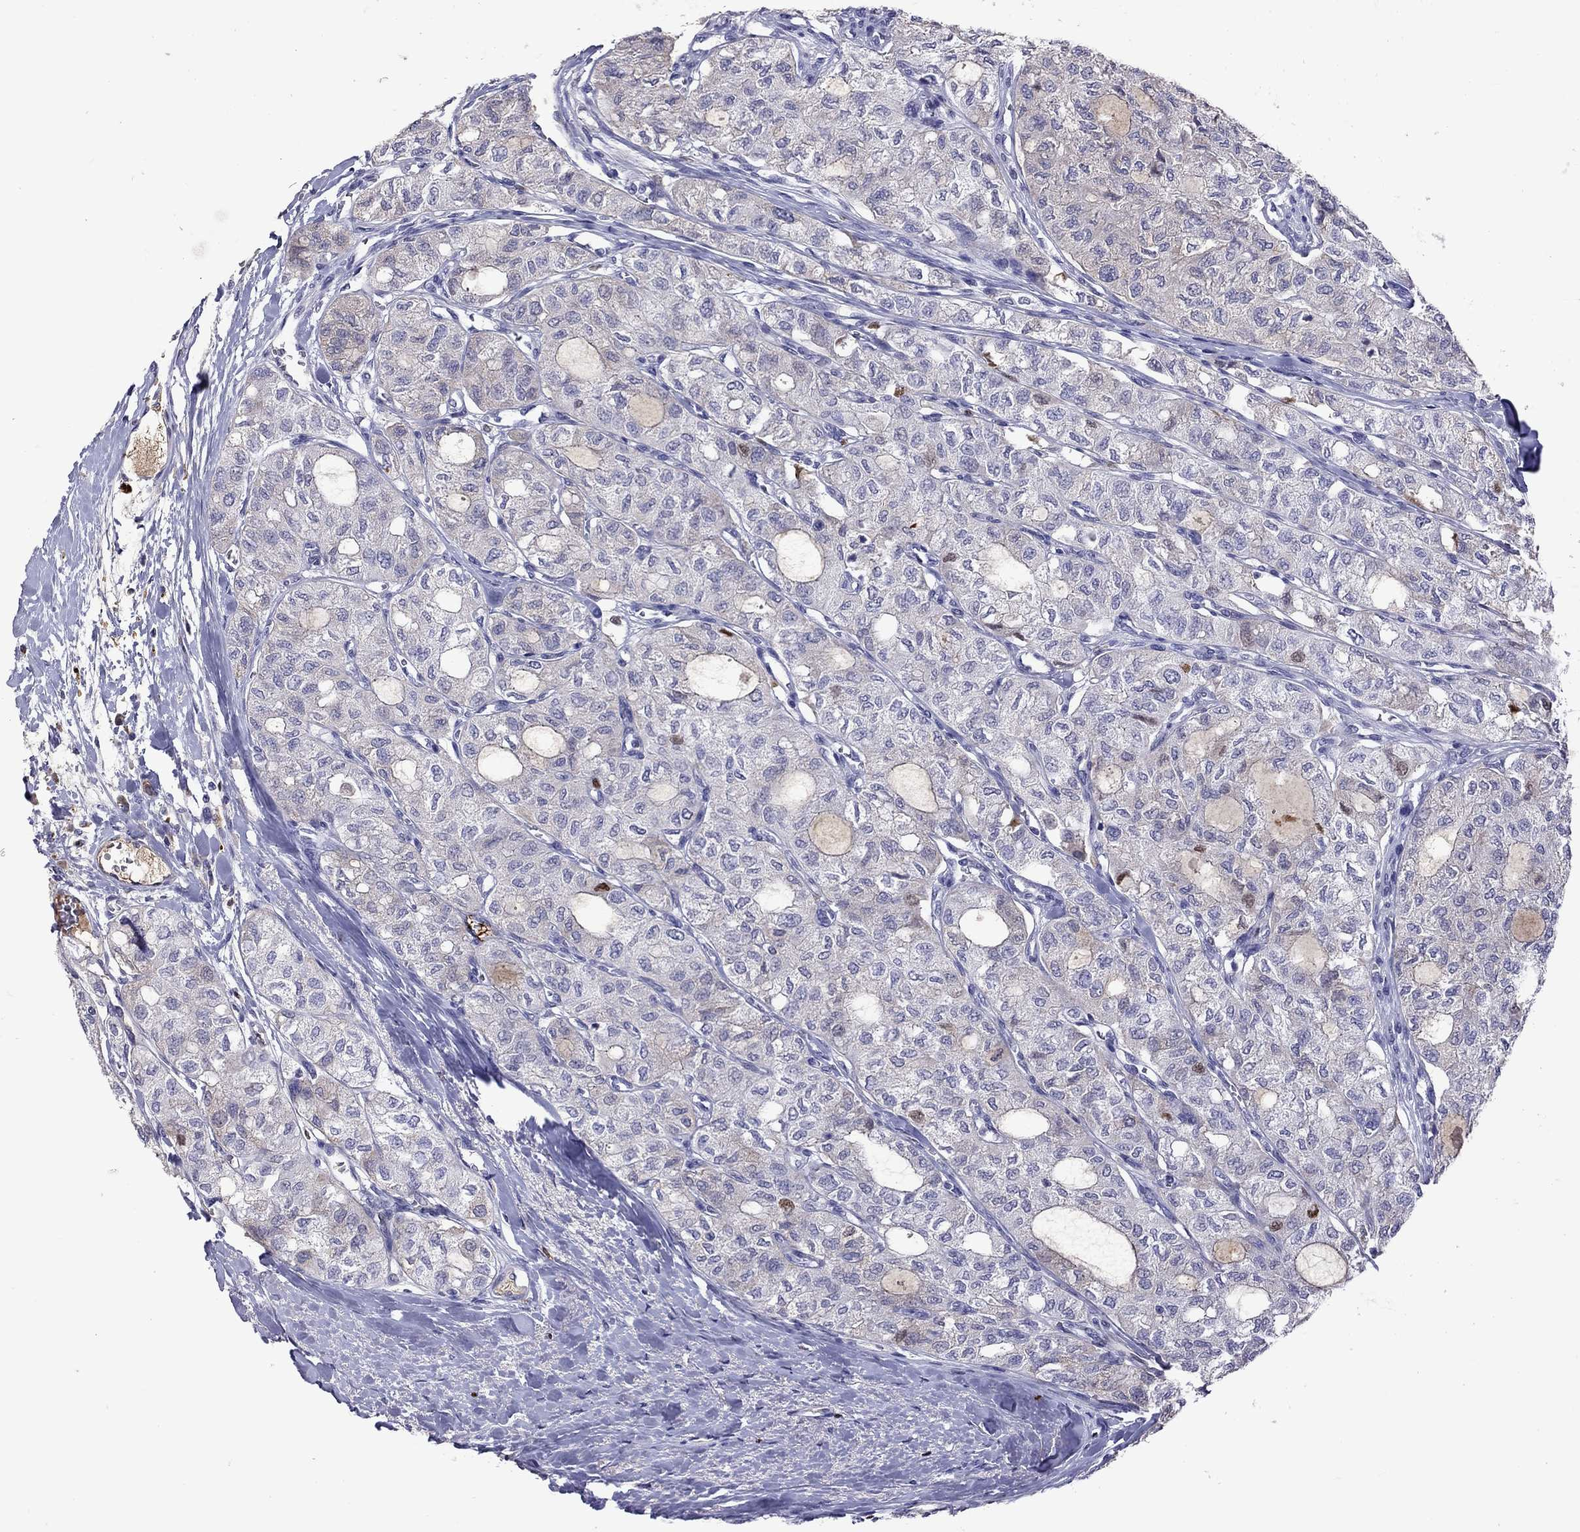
{"staining": {"intensity": "negative", "quantity": "none", "location": "none"}, "tissue": "thyroid cancer", "cell_type": "Tumor cells", "image_type": "cancer", "snomed": [{"axis": "morphology", "description": "Follicular adenoma carcinoma, NOS"}, {"axis": "topography", "description": "Thyroid gland"}], "caption": "Immunohistochemical staining of thyroid cancer (follicular adenoma carcinoma) reveals no significant positivity in tumor cells.", "gene": "SERPINA3", "patient": {"sex": "male", "age": 75}}